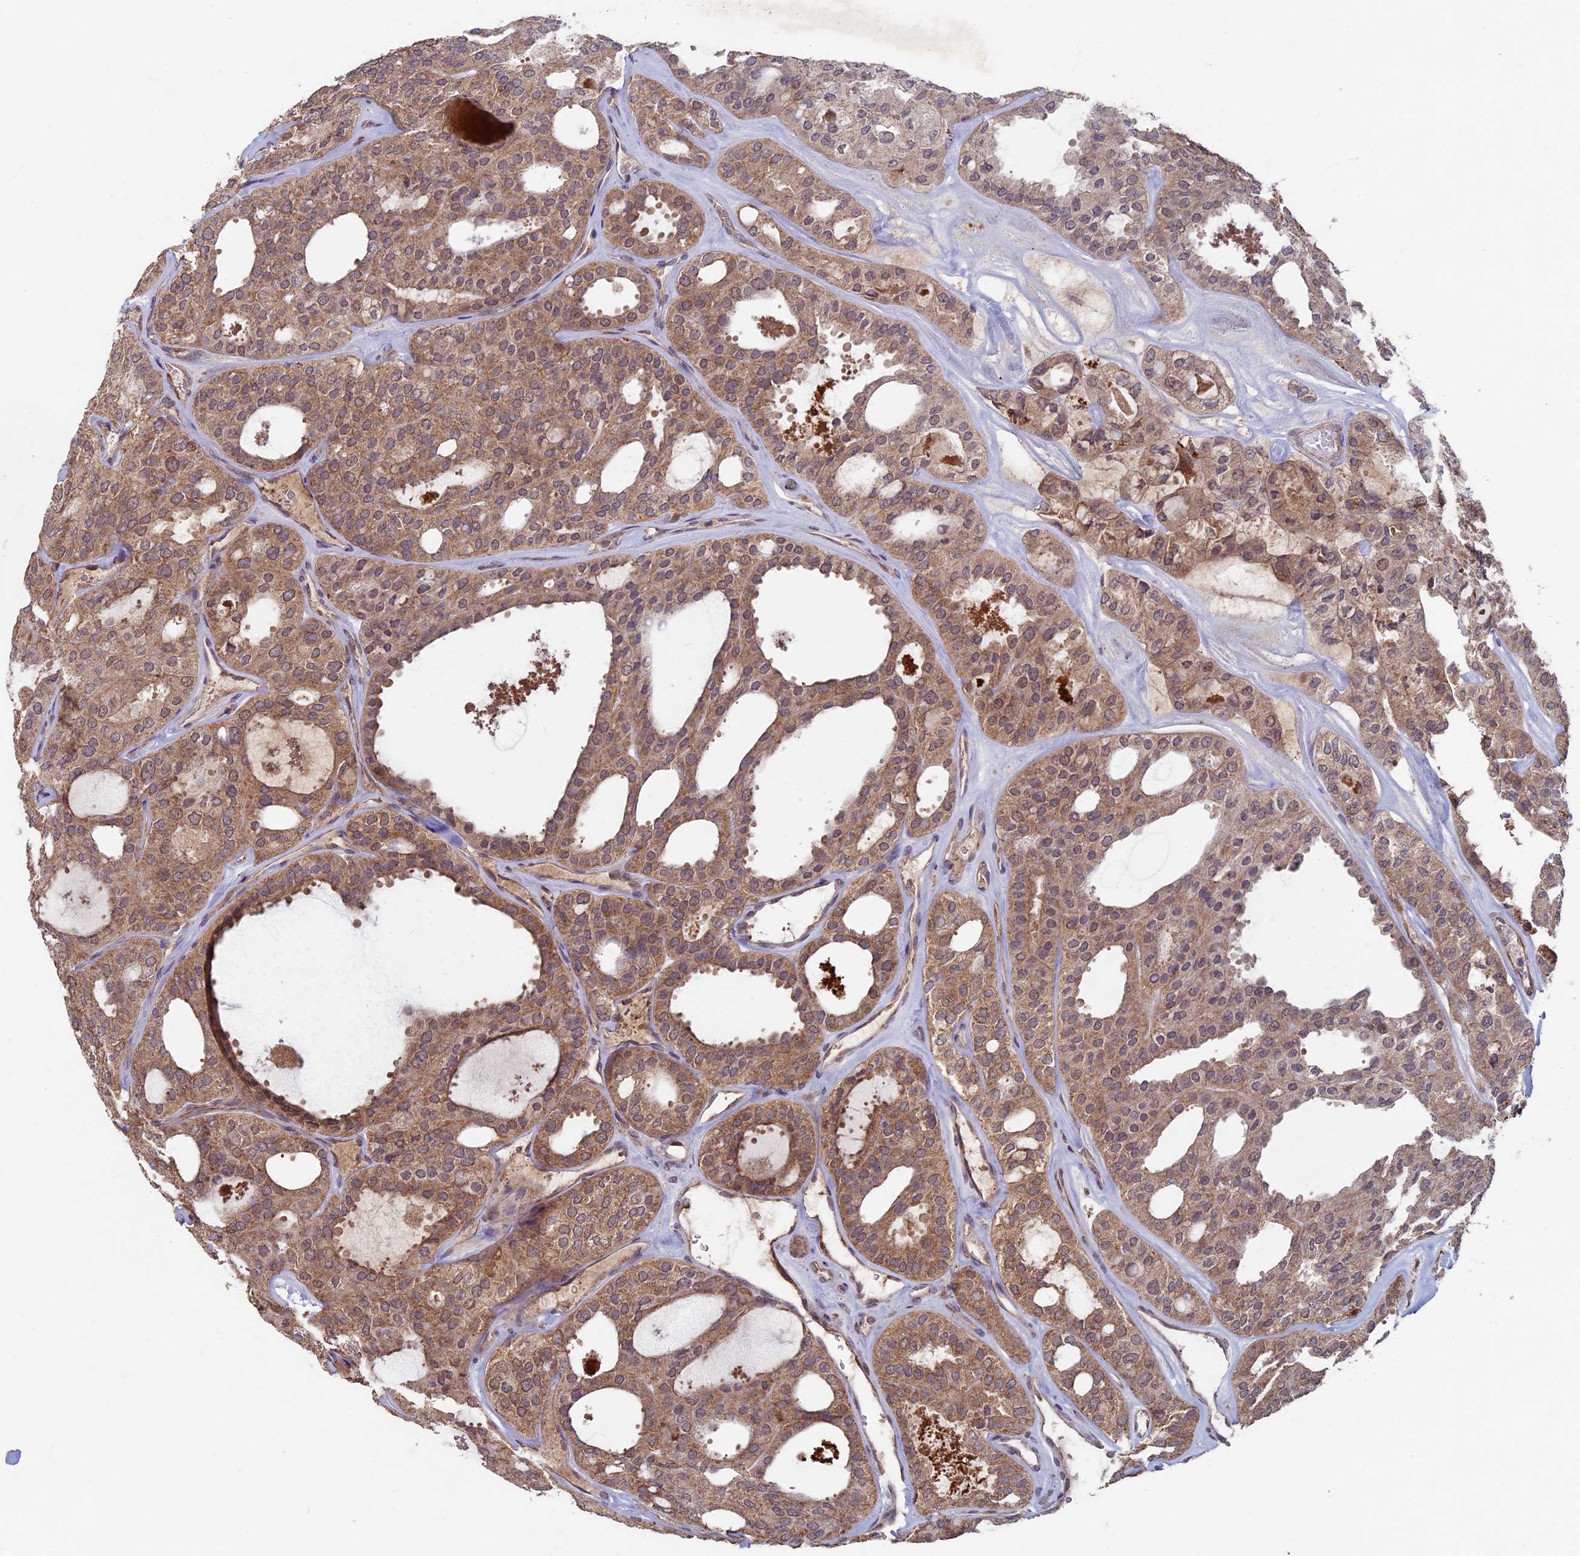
{"staining": {"intensity": "moderate", "quantity": ">75%", "location": "cytoplasmic/membranous"}, "tissue": "thyroid cancer", "cell_type": "Tumor cells", "image_type": "cancer", "snomed": [{"axis": "morphology", "description": "Follicular adenoma carcinoma, NOS"}, {"axis": "topography", "description": "Thyroid gland"}], "caption": "Follicular adenoma carcinoma (thyroid) stained with a brown dye reveals moderate cytoplasmic/membranous positive staining in approximately >75% of tumor cells.", "gene": "RCCD1", "patient": {"sex": "male", "age": 75}}